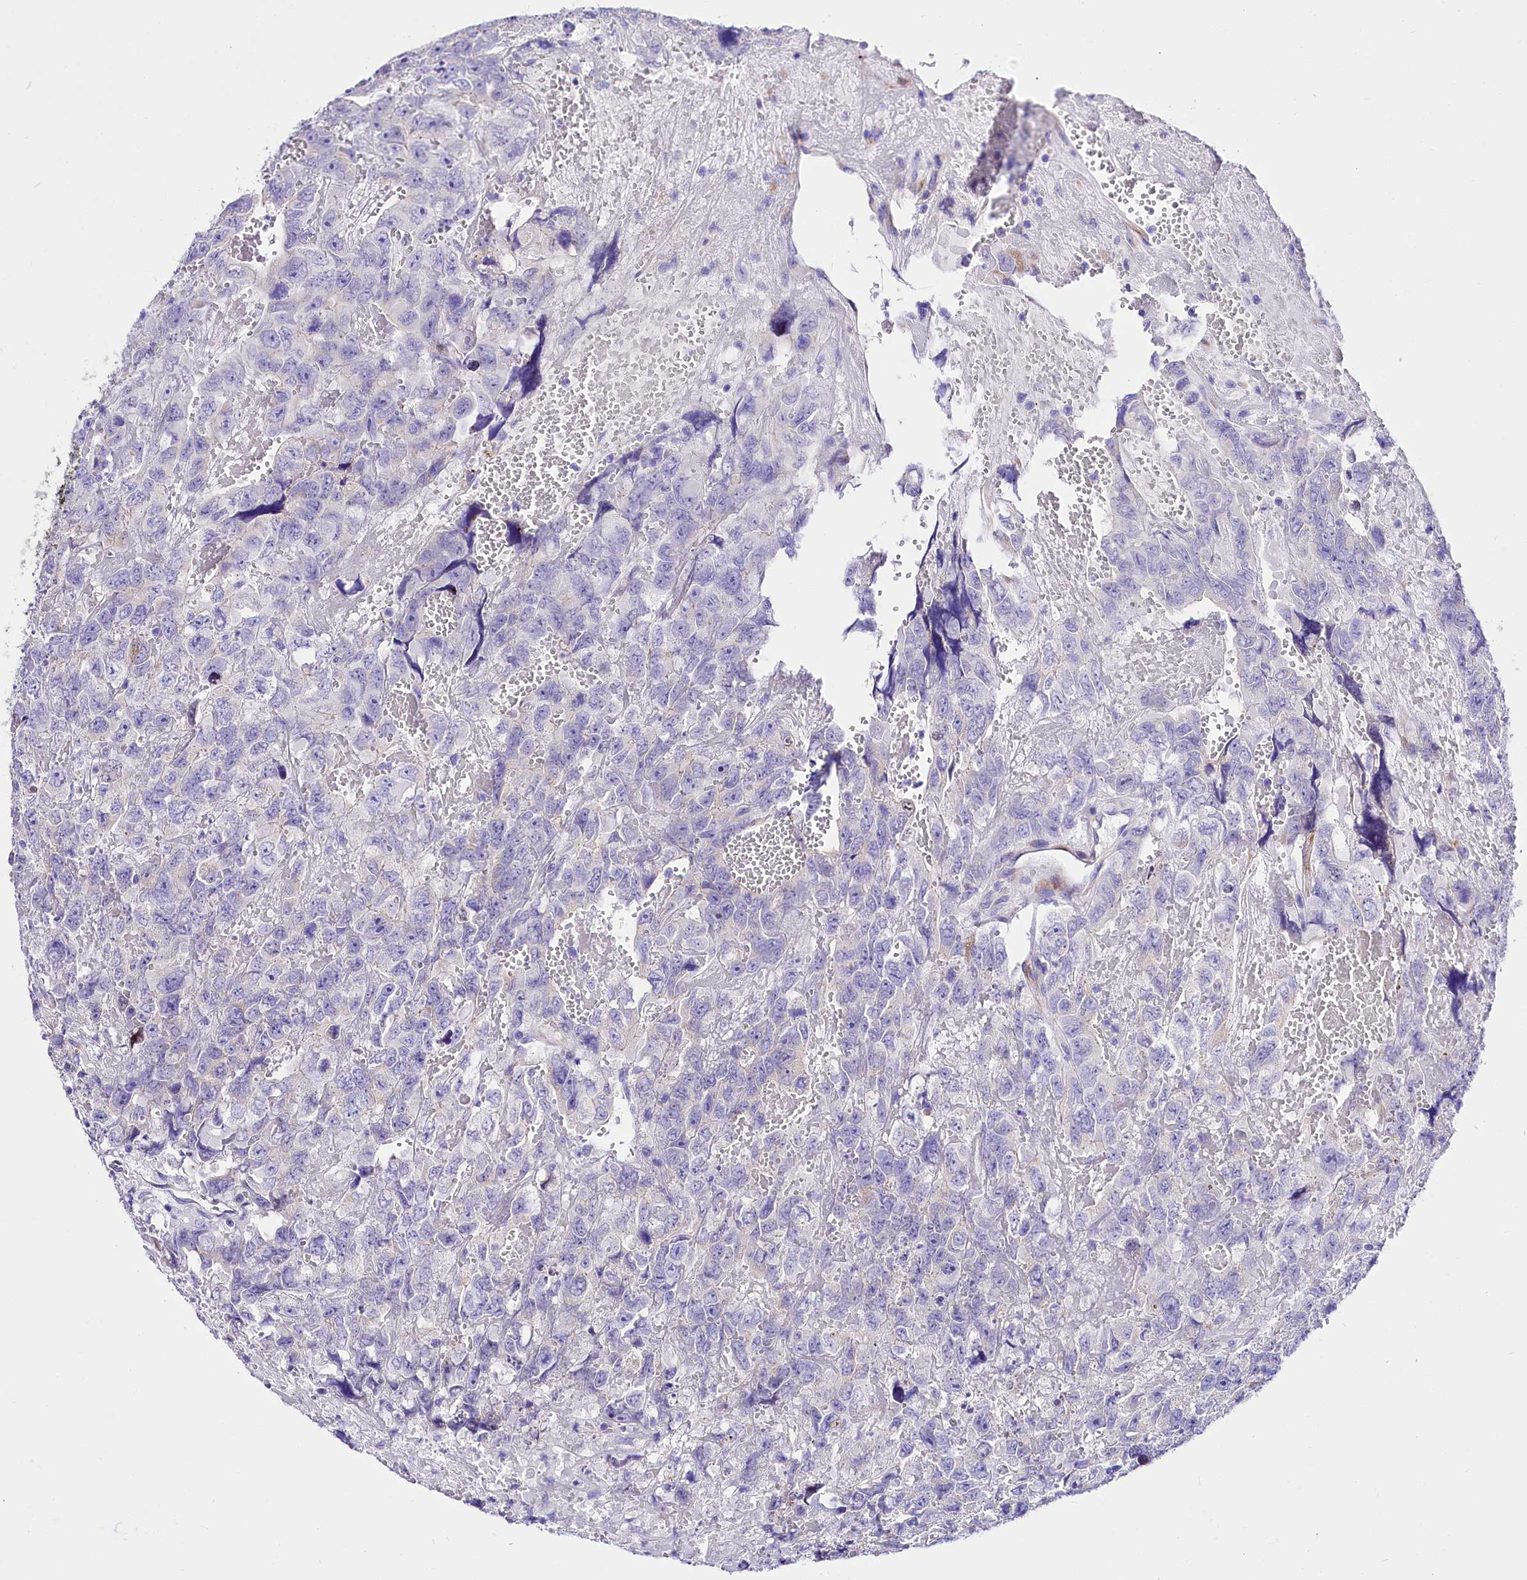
{"staining": {"intensity": "negative", "quantity": "none", "location": "none"}, "tissue": "testis cancer", "cell_type": "Tumor cells", "image_type": "cancer", "snomed": [{"axis": "morphology", "description": "Carcinoma, Embryonal, NOS"}, {"axis": "topography", "description": "Testis"}], "caption": "DAB (3,3'-diaminobenzidine) immunohistochemical staining of human testis embryonal carcinoma displays no significant positivity in tumor cells.", "gene": "A2ML1", "patient": {"sex": "male", "age": 45}}